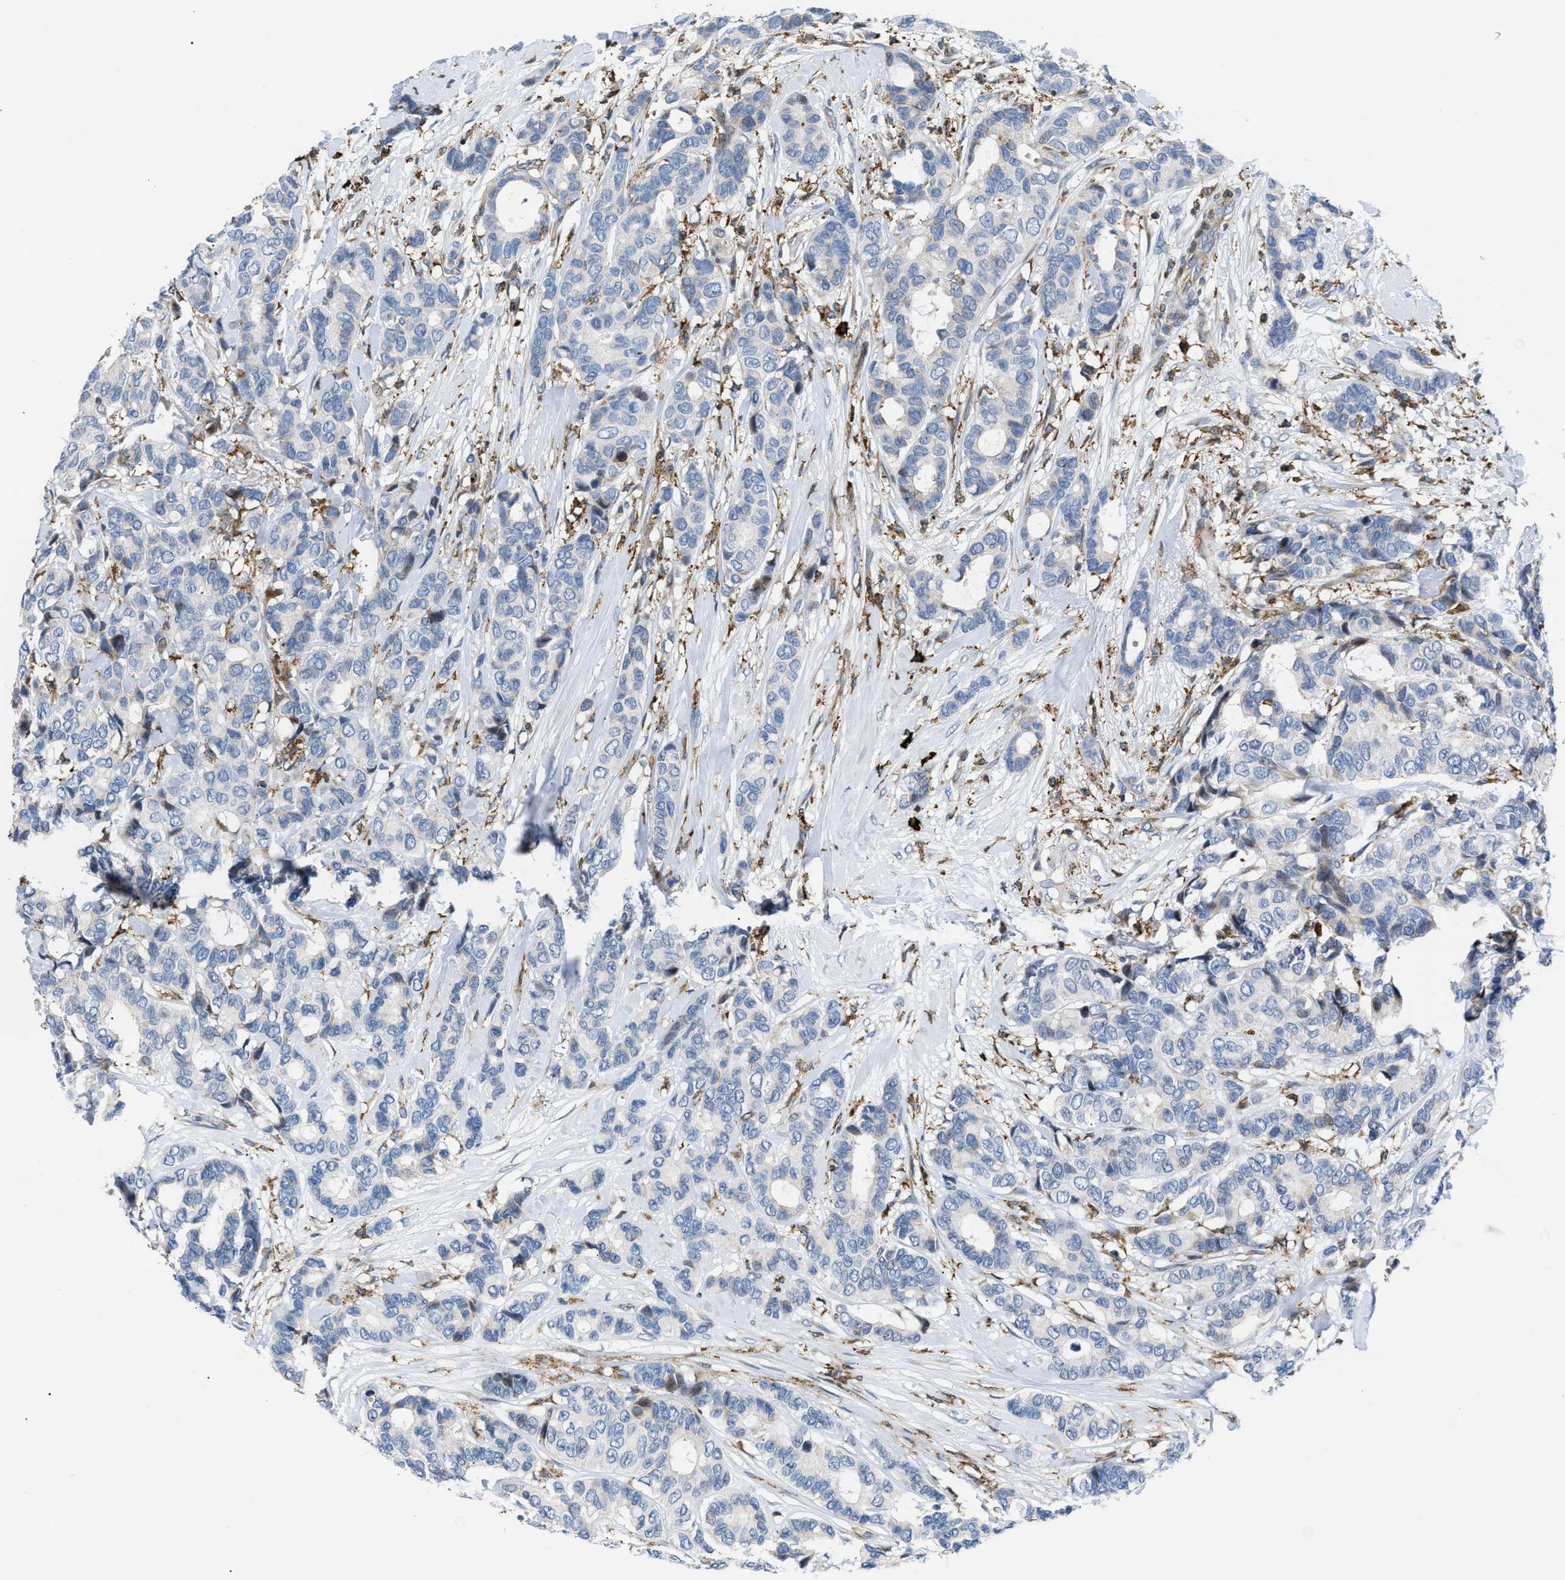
{"staining": {"intensity": "negative", "quantity": "none", "location": "none"}, "tissue": "breast cancer", "cell_type": "Tumor cells", "image_type": "cancer", "snomed": [{"axis": "morphology", "description": "Duct carcinoma"}, {"axis": "topography", "description": "Breast"}], "caption": "This is an immunohistochemistry (IHC) histopathology image of breast cancer. There is no staining in tumor cells.", "gene": "ATP9A", "patient": {"sex": "female", "age": 87}}